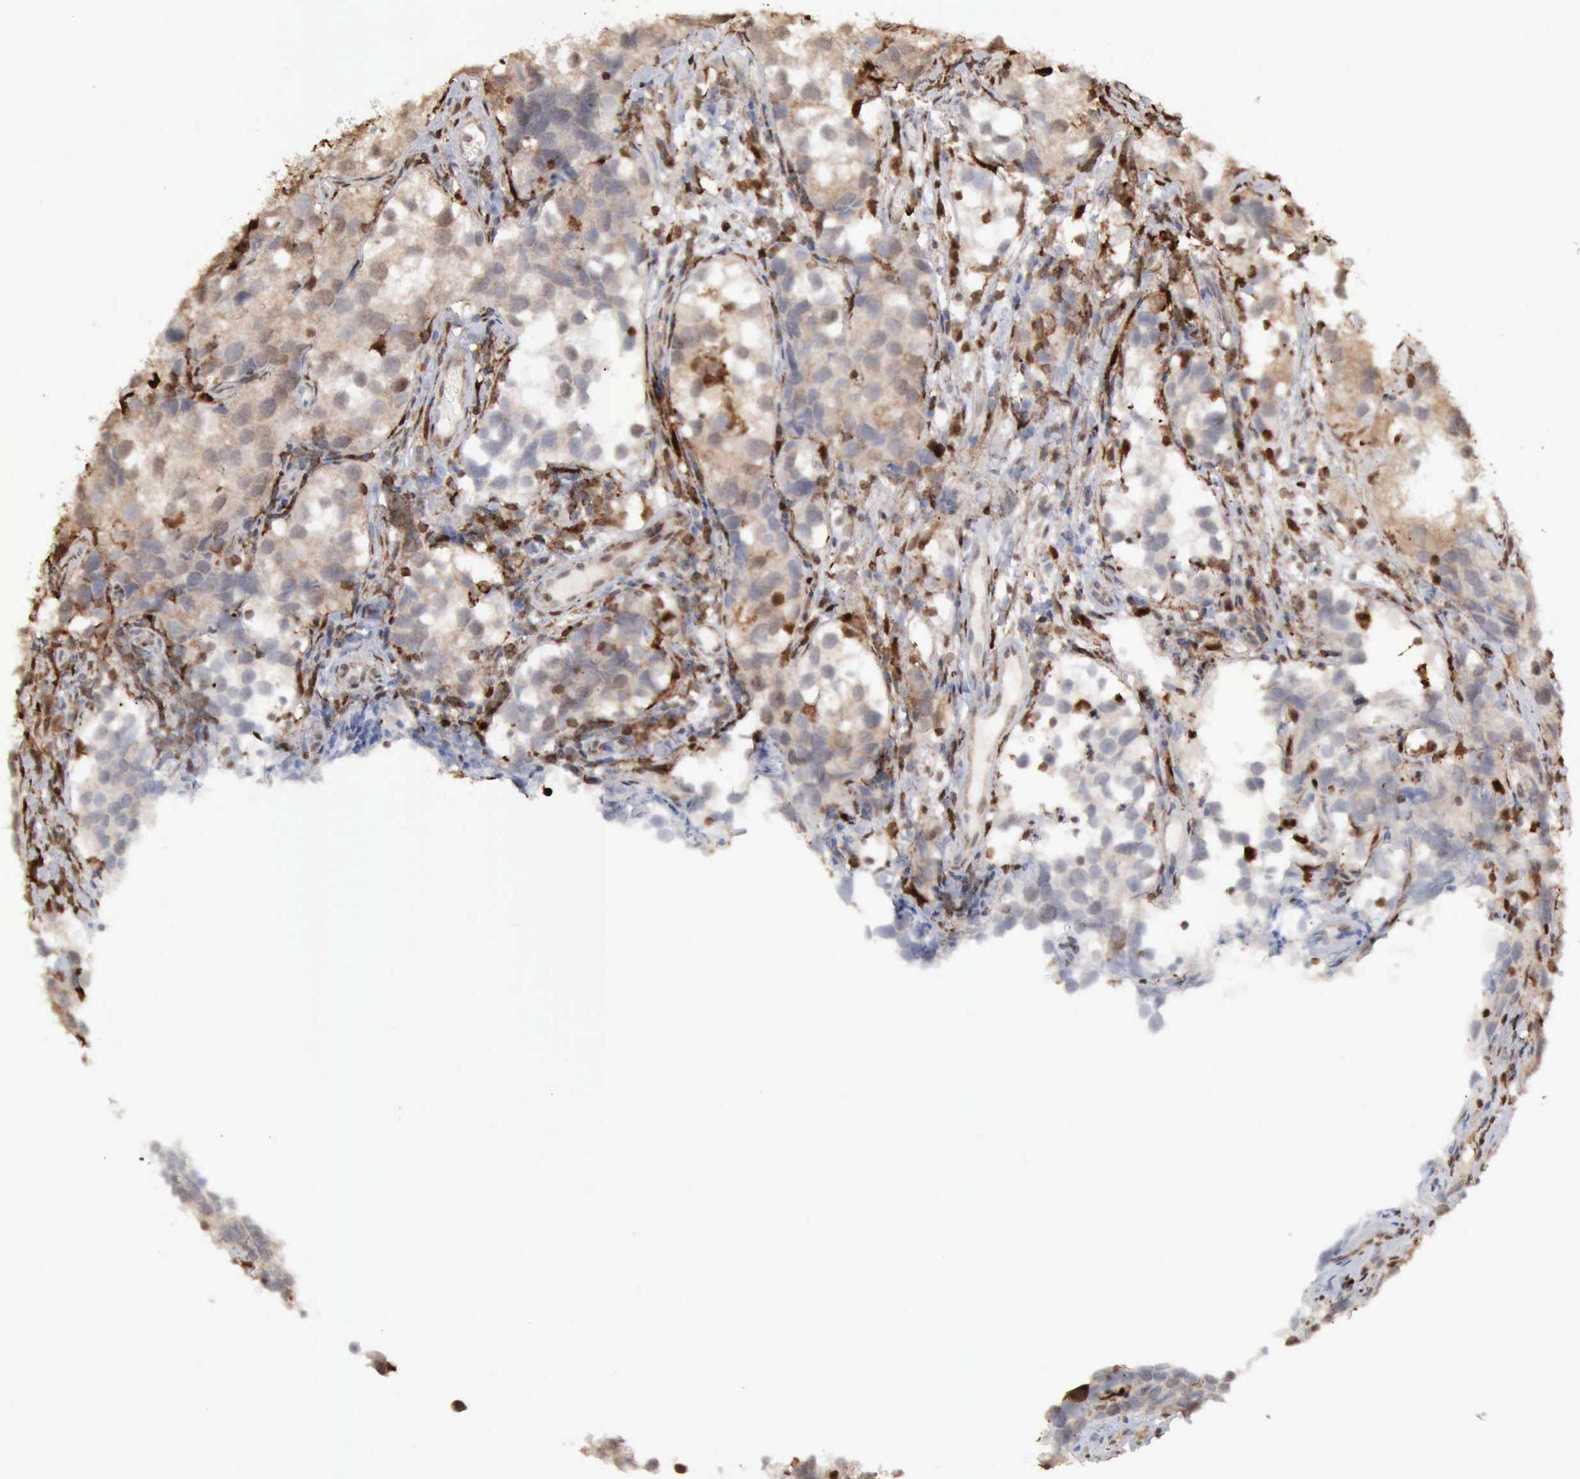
{"staining": {"intensity": "weak", "quantity": ">75%", "location": "cytoplasmic/membranous"}, "tissue": "testis cancer", "cell_type": "Tumor cells", "image_type": "cancer", "snomed": [{"axis": "morphology", "description": "Seminoma, NOS"}, {"axis": "topography", "description": "Testis"}], "caption": "A low amount of weak cytoplasmic/membranous expression is identified in about >75% of tumor cells in testis seminoma tissue.", "gene": "STAT1", "patient": {"sex": "male", "age": 39}}